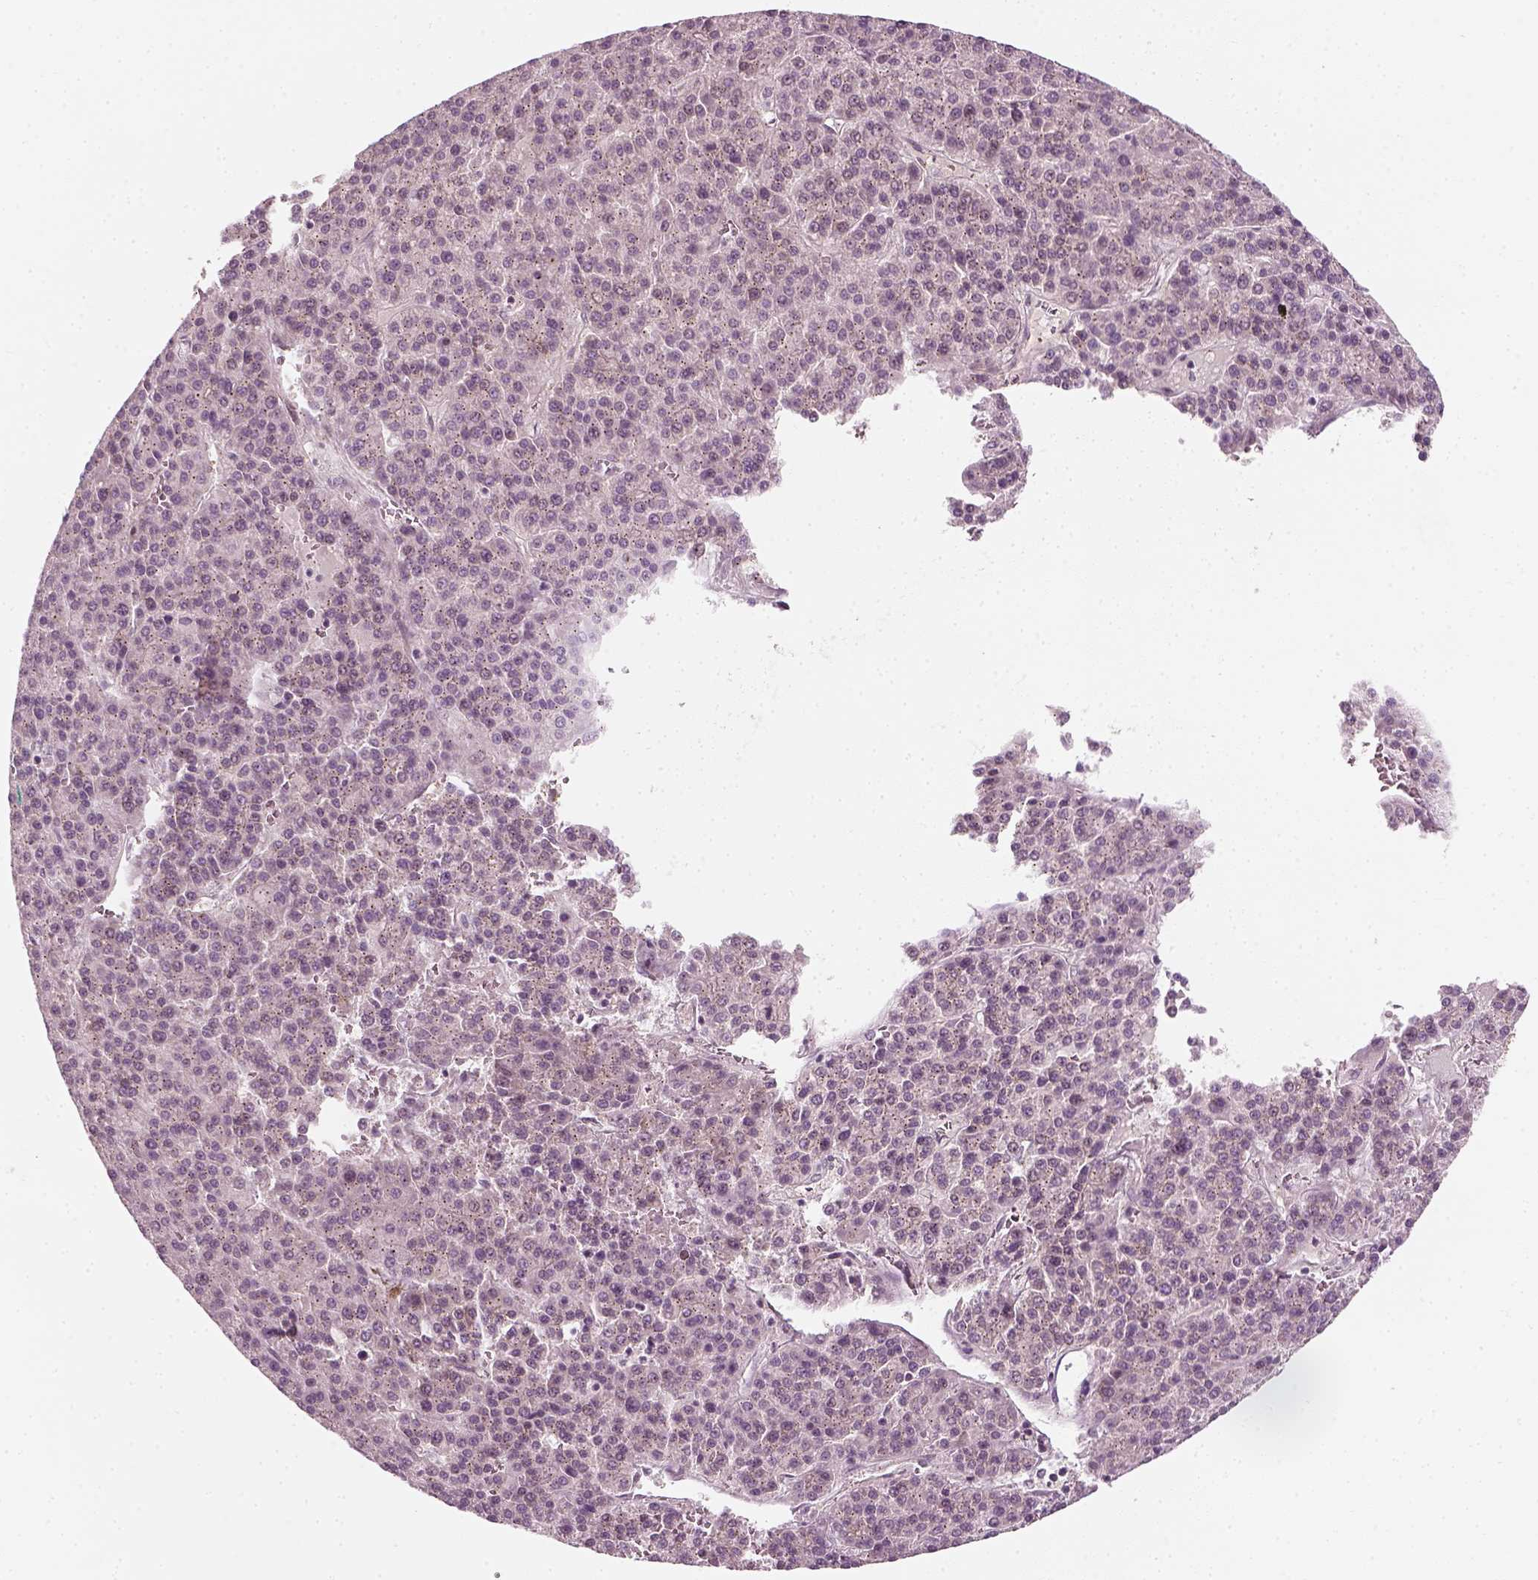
{"staining": {"intensity": "negative", "quantity": "none", "location": "none"}, "tissue": "liver cancer", "cell_type": "Tumor cells", "image_type": "cancer", "snomed": [{"axis": "morphology", "description": "Carcinoma, Hepatocellular, NOS"}, {"axis": "topography", "description": "Liver"}], "caption": "The IHC histopathology image has no significant positivity in tumor cells of liver hepatocellular carcinoma tissue.", "gene": "MLIP", "patient": {"sex": "female", "age": 58}}